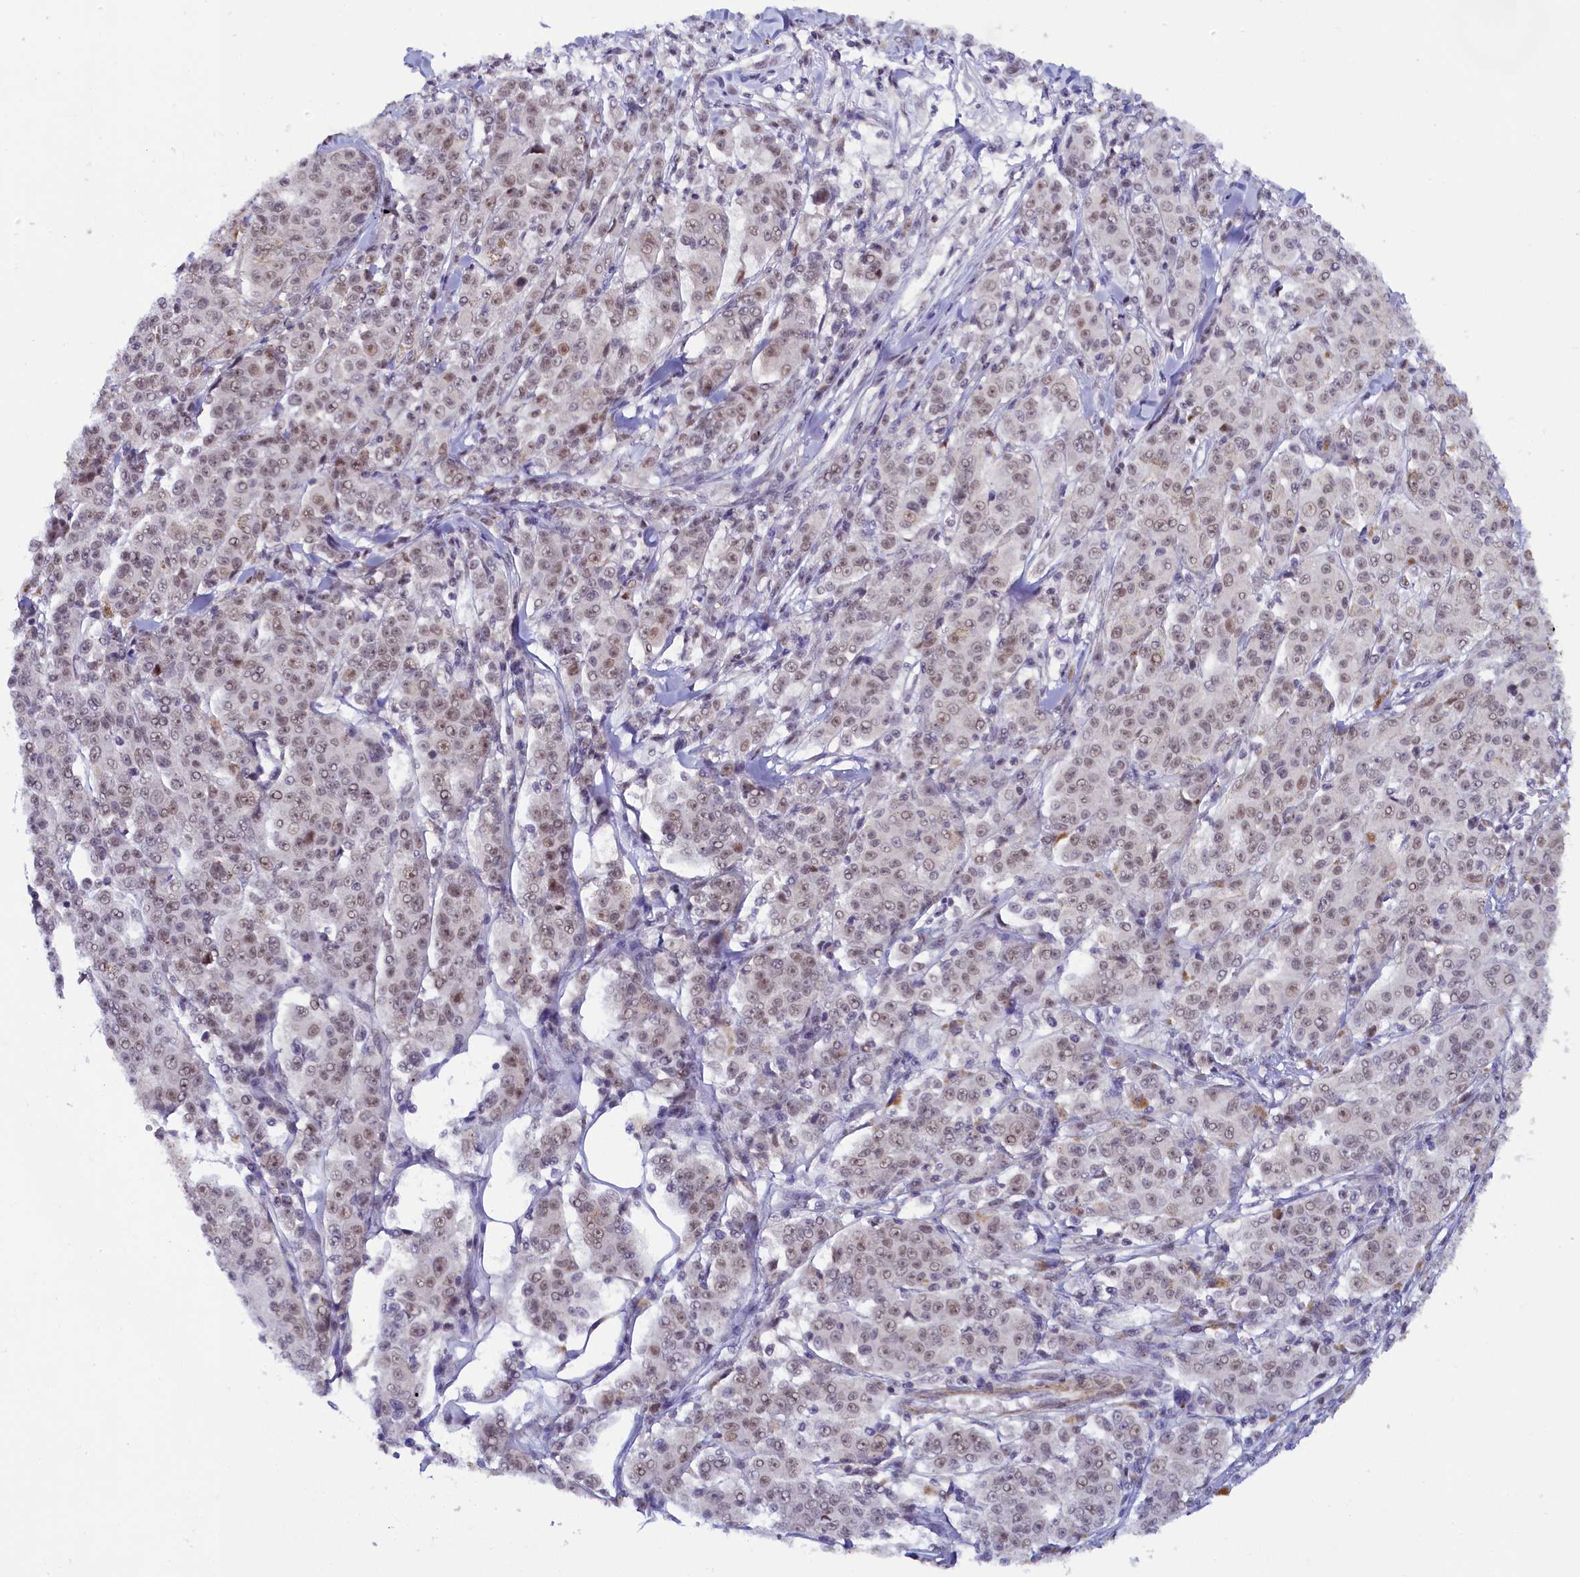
{"staining": {"intensity": "weak", "quantity": ">75%", "location": "nuclear"}, "tissue": "melanoma", "cell_type": "Tumor cells", "image_type": "cancer", "snomed": [{"axis": "morphology", "description": "Malignant melanoma, NOS"}, {"axis": "topography", "description": "Skin"}], "caption": "Melanoma stained for a protein (brown) displays weak nuclear positive staining in approximately >75% of tumor cells.", "gene": "INTS14", "patient": {"sex": "female", "age": 52}}